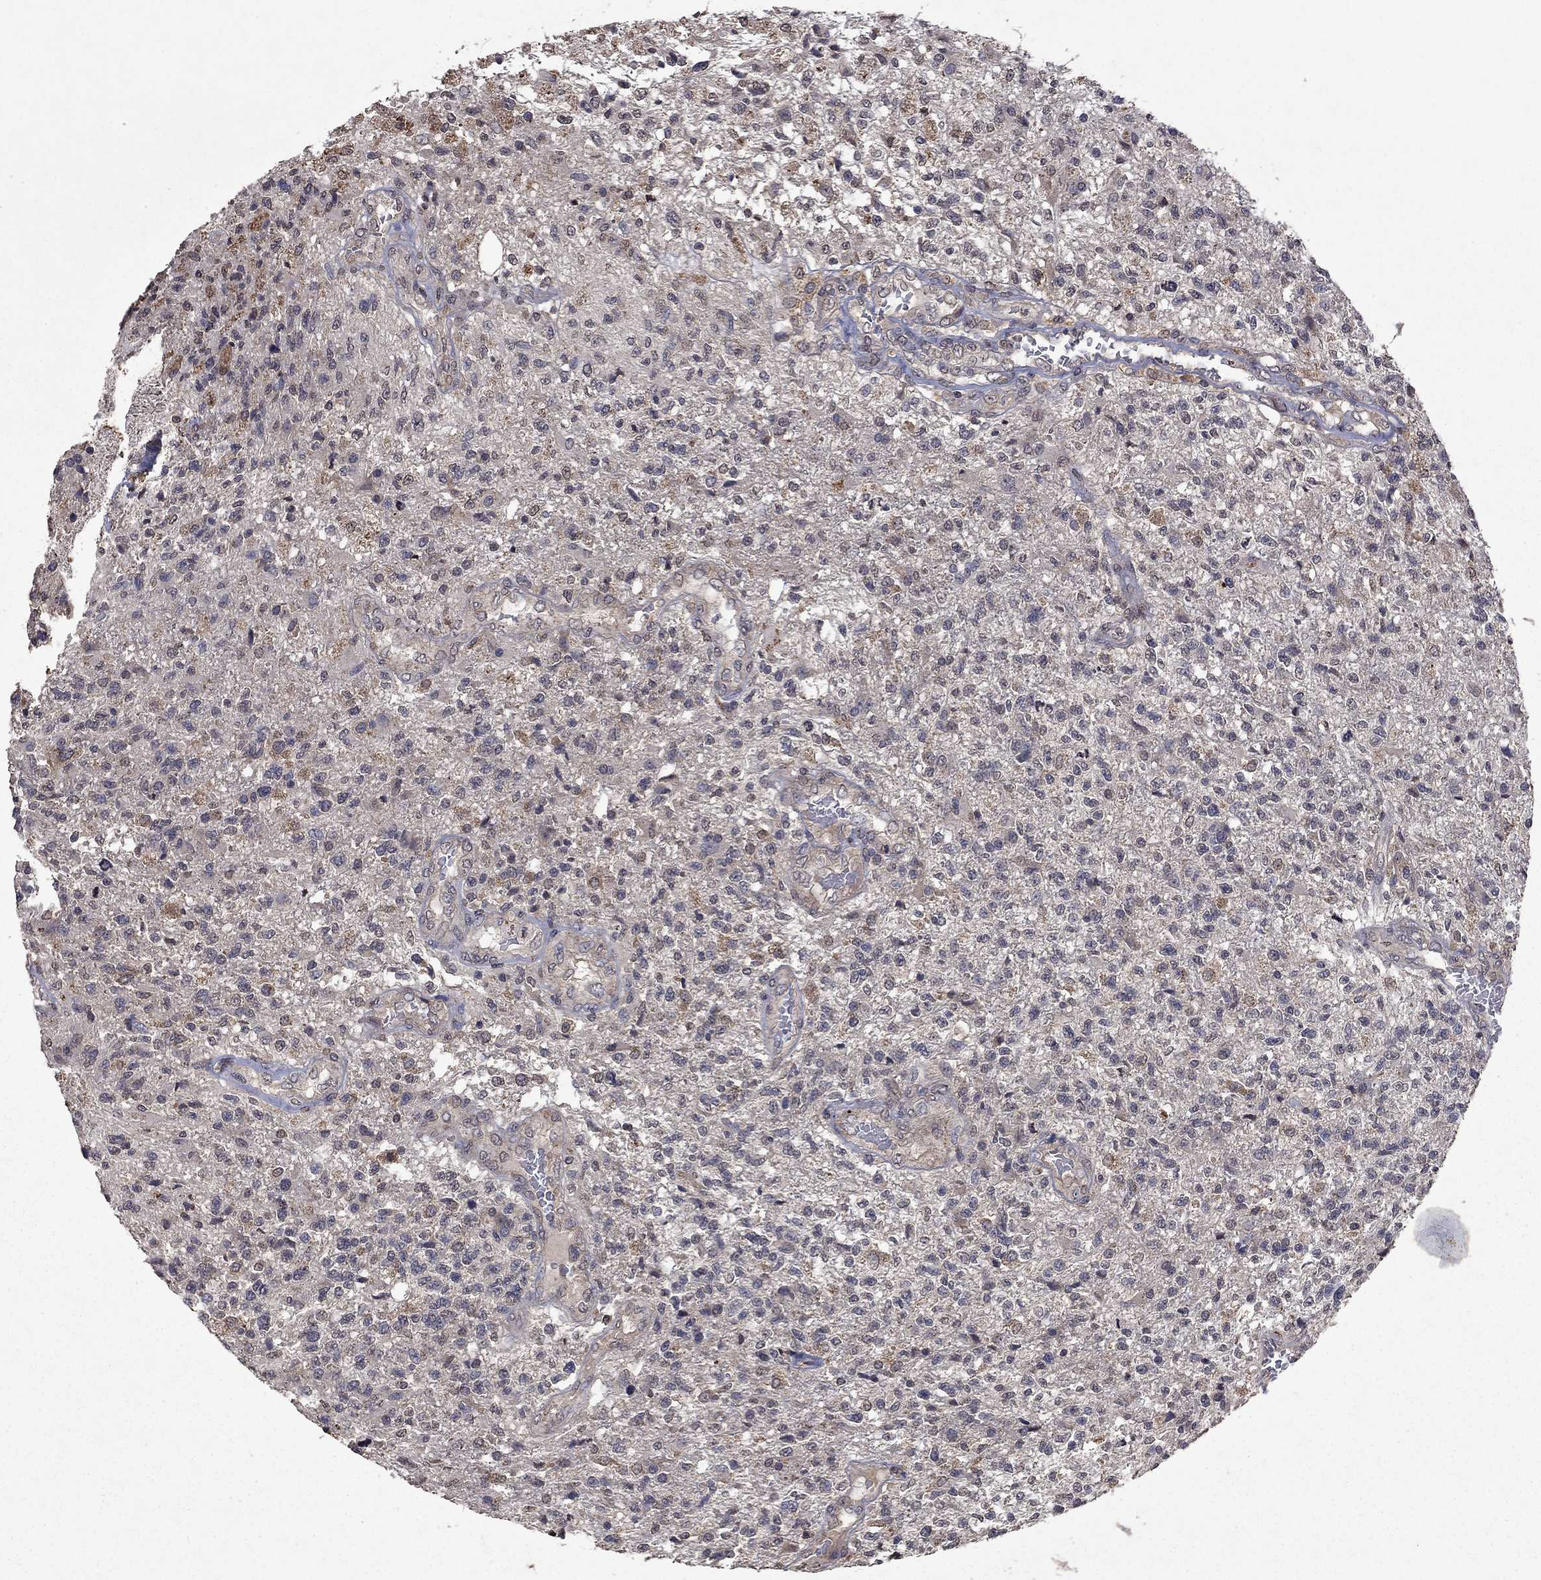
{"staining": {"intensity": "negative", "quantity": "none", "location": "none"}, "tissue": "glioma", "cell_type": "Tumor cells", "image_type": "cancer", "snomed": [{"axis": "morphology", "description": "Glioma, malignant, High grade"}, {"axis": "topography", "description": "Brain"}], "caption": "High magnification brightfield microscopy of glioma stained with DAB (brown) and counterstained with hematoxylin (blue): tumor cells show no significant staining. Brightfield microscopy of immunohistochemistry (IHC) stained with DAB (3,3'-diaminobenzidine) (brown) and hematoxylin (blue), captured at high magnification.", "gene": "TTC38", "patient": {"sex": "male", "age": 56}}